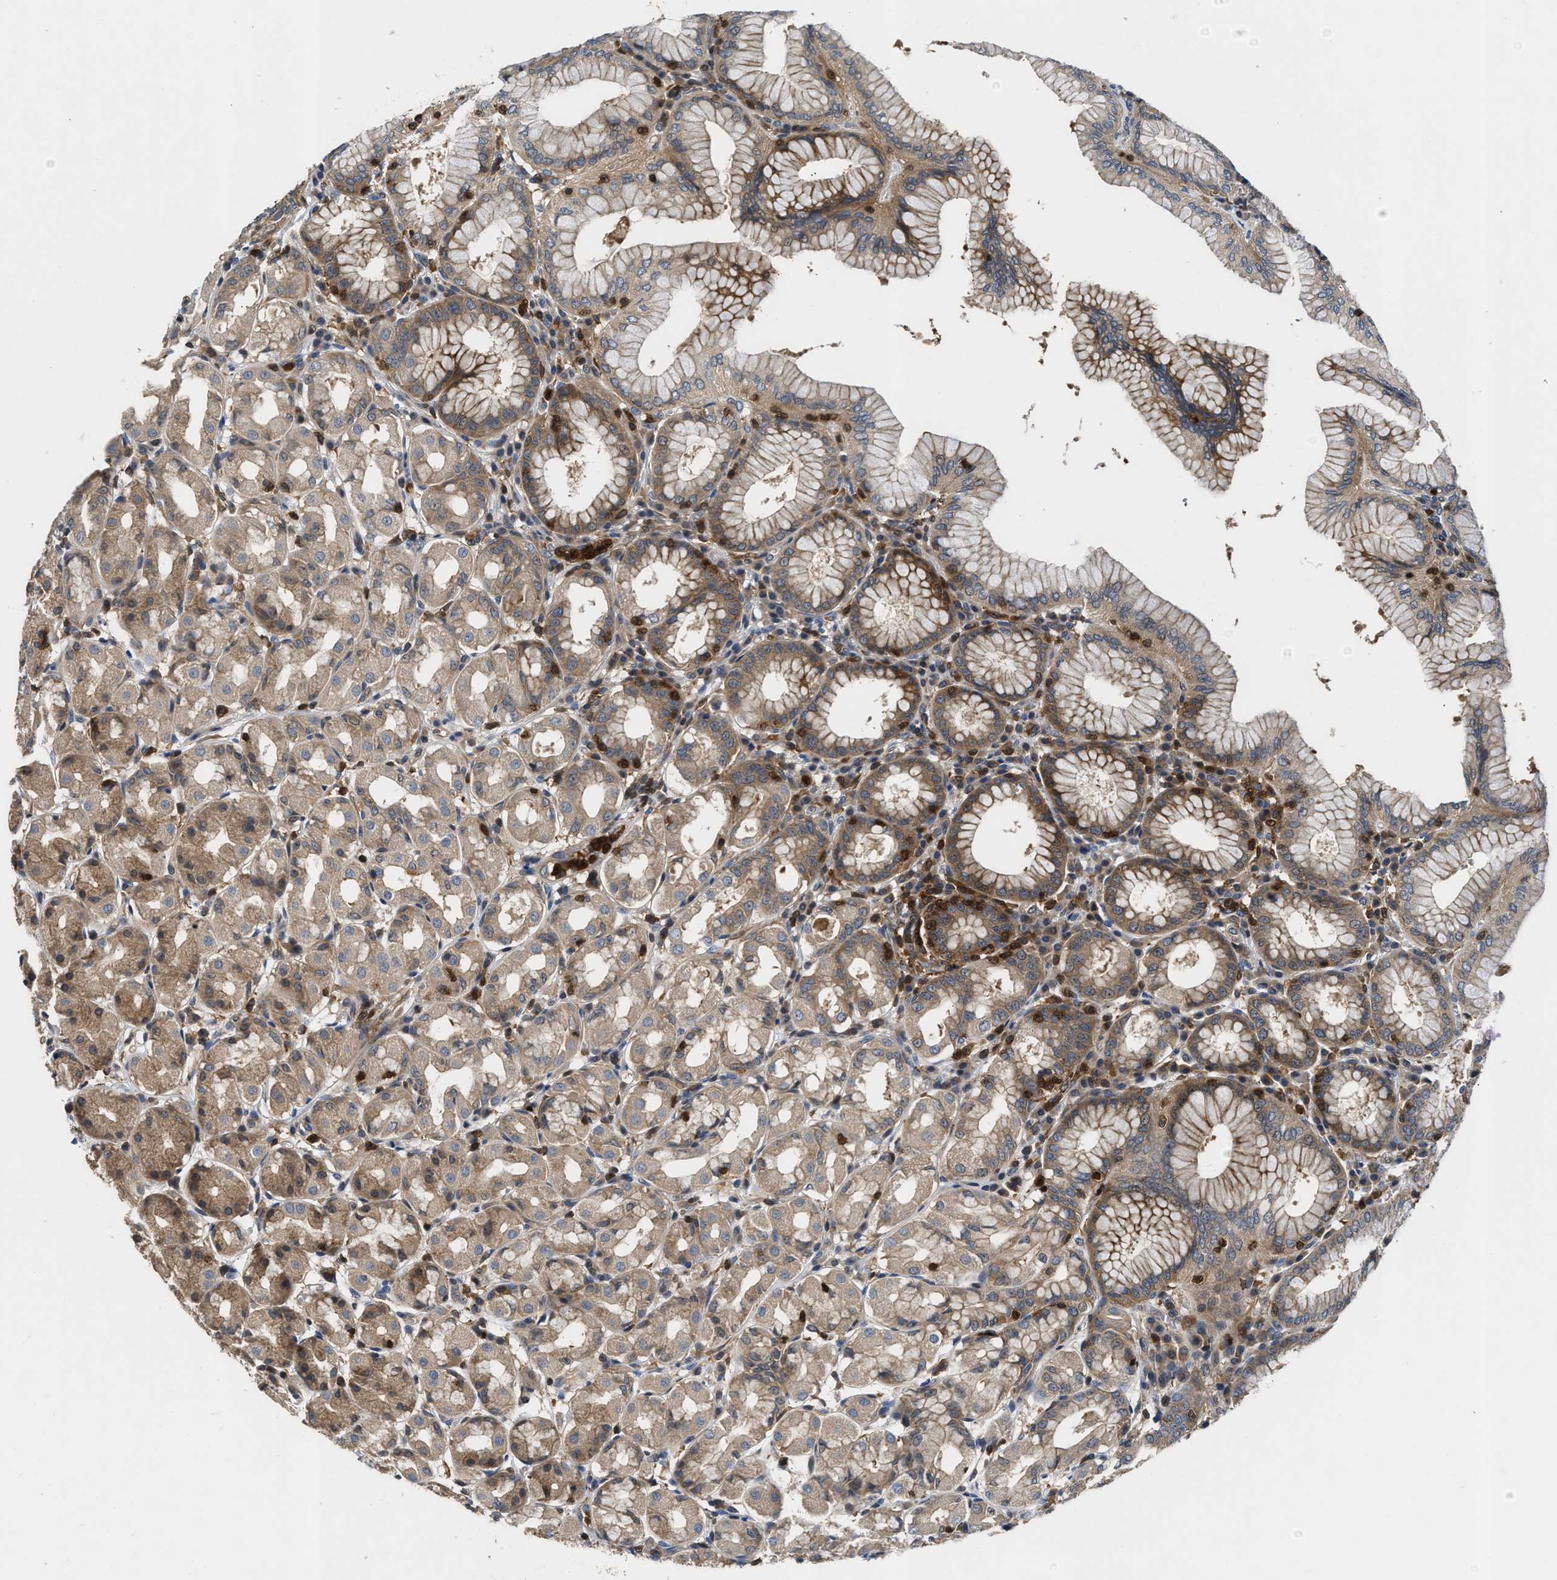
{"staining": {"intensity": "moderate", "quantity": ">75%", "location": "cytoplasmic/membranous"}, "tissue": "stomach", "cell_type": "Glandular cells", "image_type": "normal", "snomed": [{"axis": "morphology", "description": "Normal tissue, NOS"}, {"axis": "topography", "description": "Stomach"}, {"axis": "topography", "description": "Stomach, lower"}], "caption": "Glandular cells show medium levels of moderate cytoplasmic/membranous staining in about >75% of cells in unremarkable human stomach. The staining is performed using DAB brown chromogen to label protein expression. The nuclei are counter-stained blue using hematoxylin.", "gene": "OSTF1", "patient": {"sex": "female", "age": 56}}